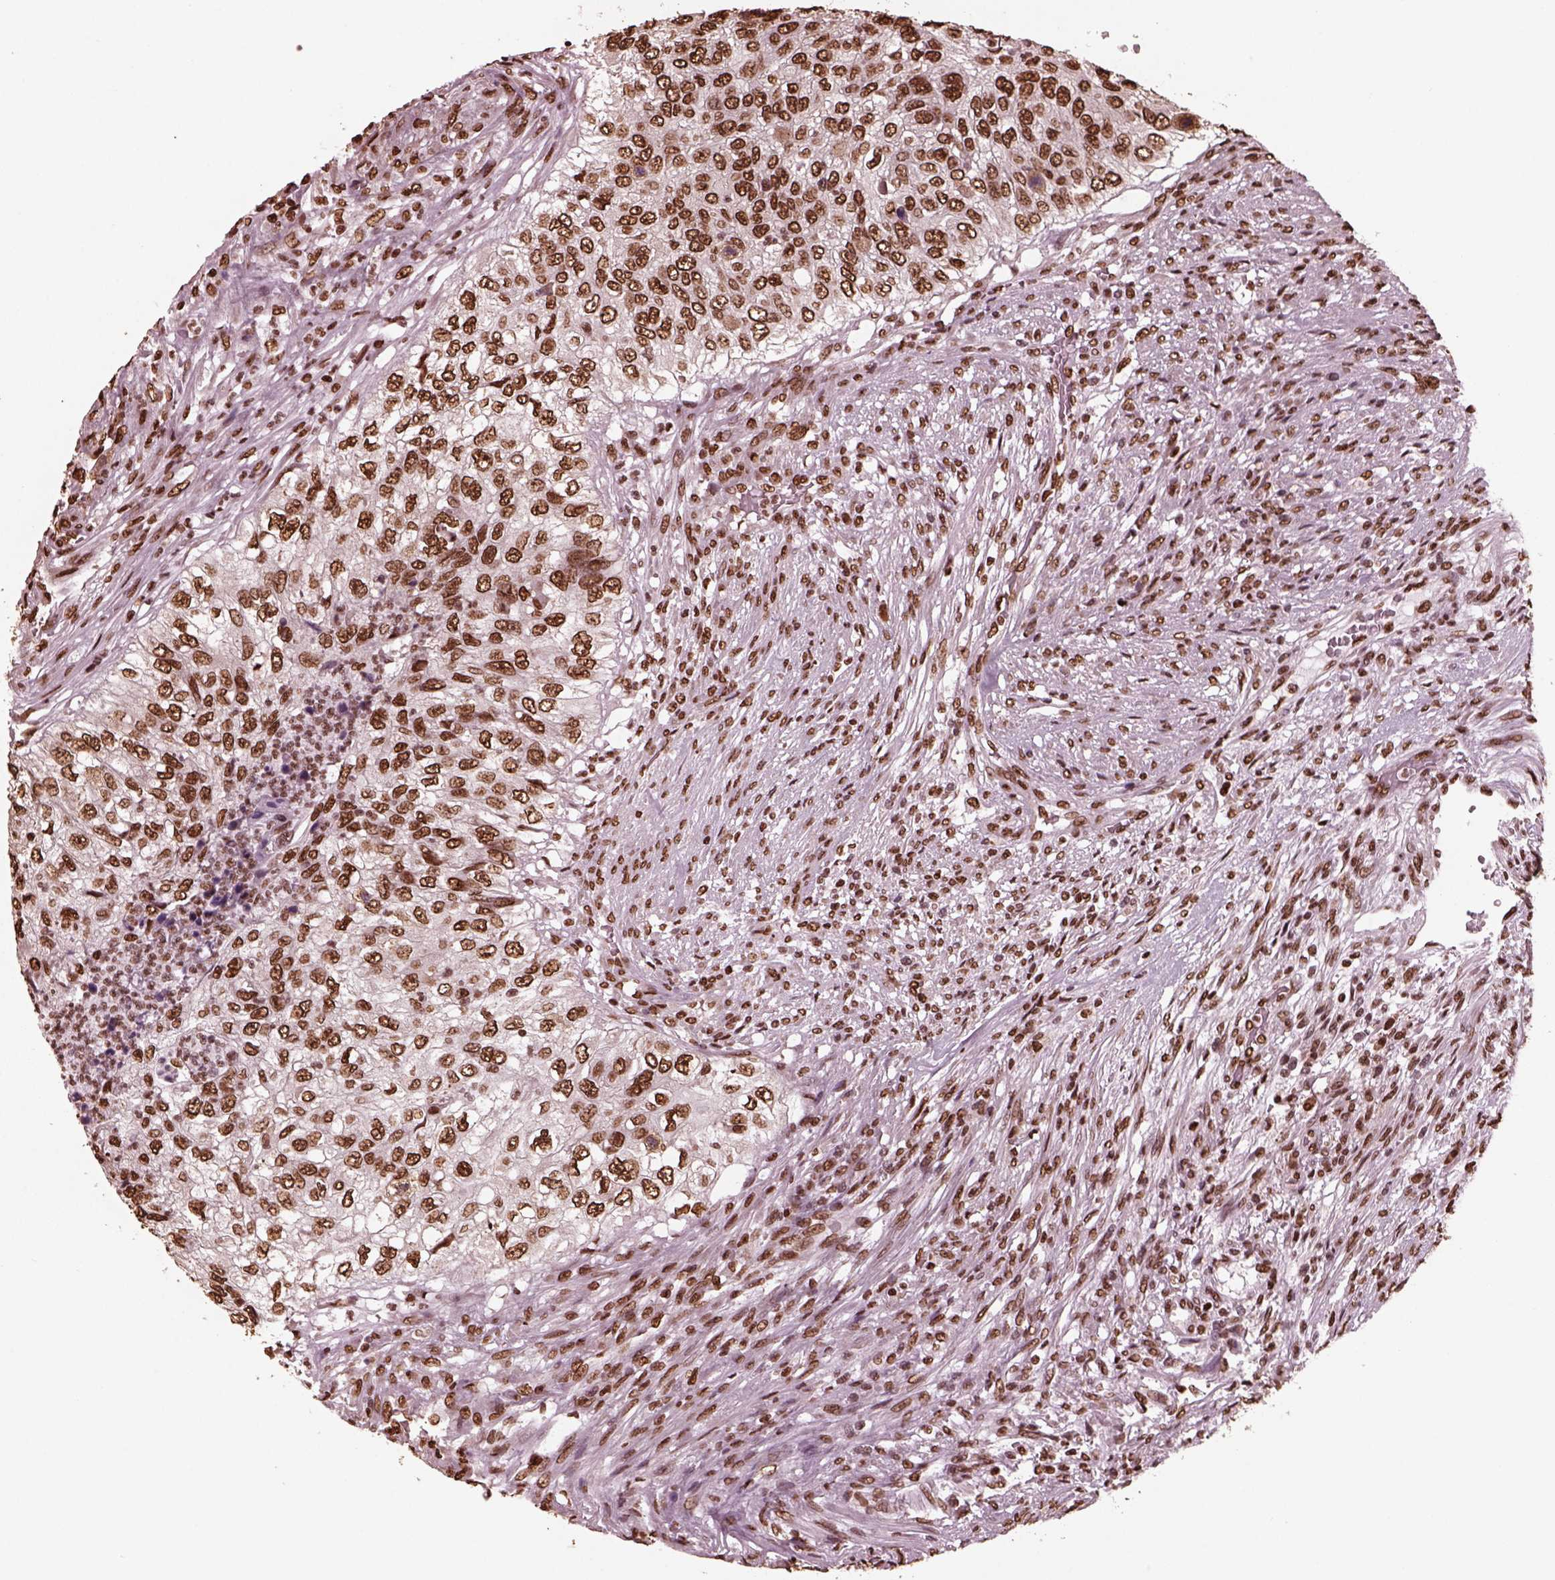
{"staining": {"intensity": "strong", "quantity": ">75%", "location": "nuclear"}, "tissue": "urothelial cancer", "cell_type": "Tumor cells", "image_type": "cancer", "snomed": [{"axis": "morphology", "description": "Urothelial carcinoma, High grade"}, {"axis": "topography", "description": "Urinary bladder"}], "caption": "High-grade urothelial carcinoma tissue reveals strong nuclear expression in about >75% of tumor cells, visualized by immunohistochemistry. The protein is shown in brown color, while the nuclei are stained blue.", "gene": "NSD1", "patient": {"sex": "female", "age": 60}}